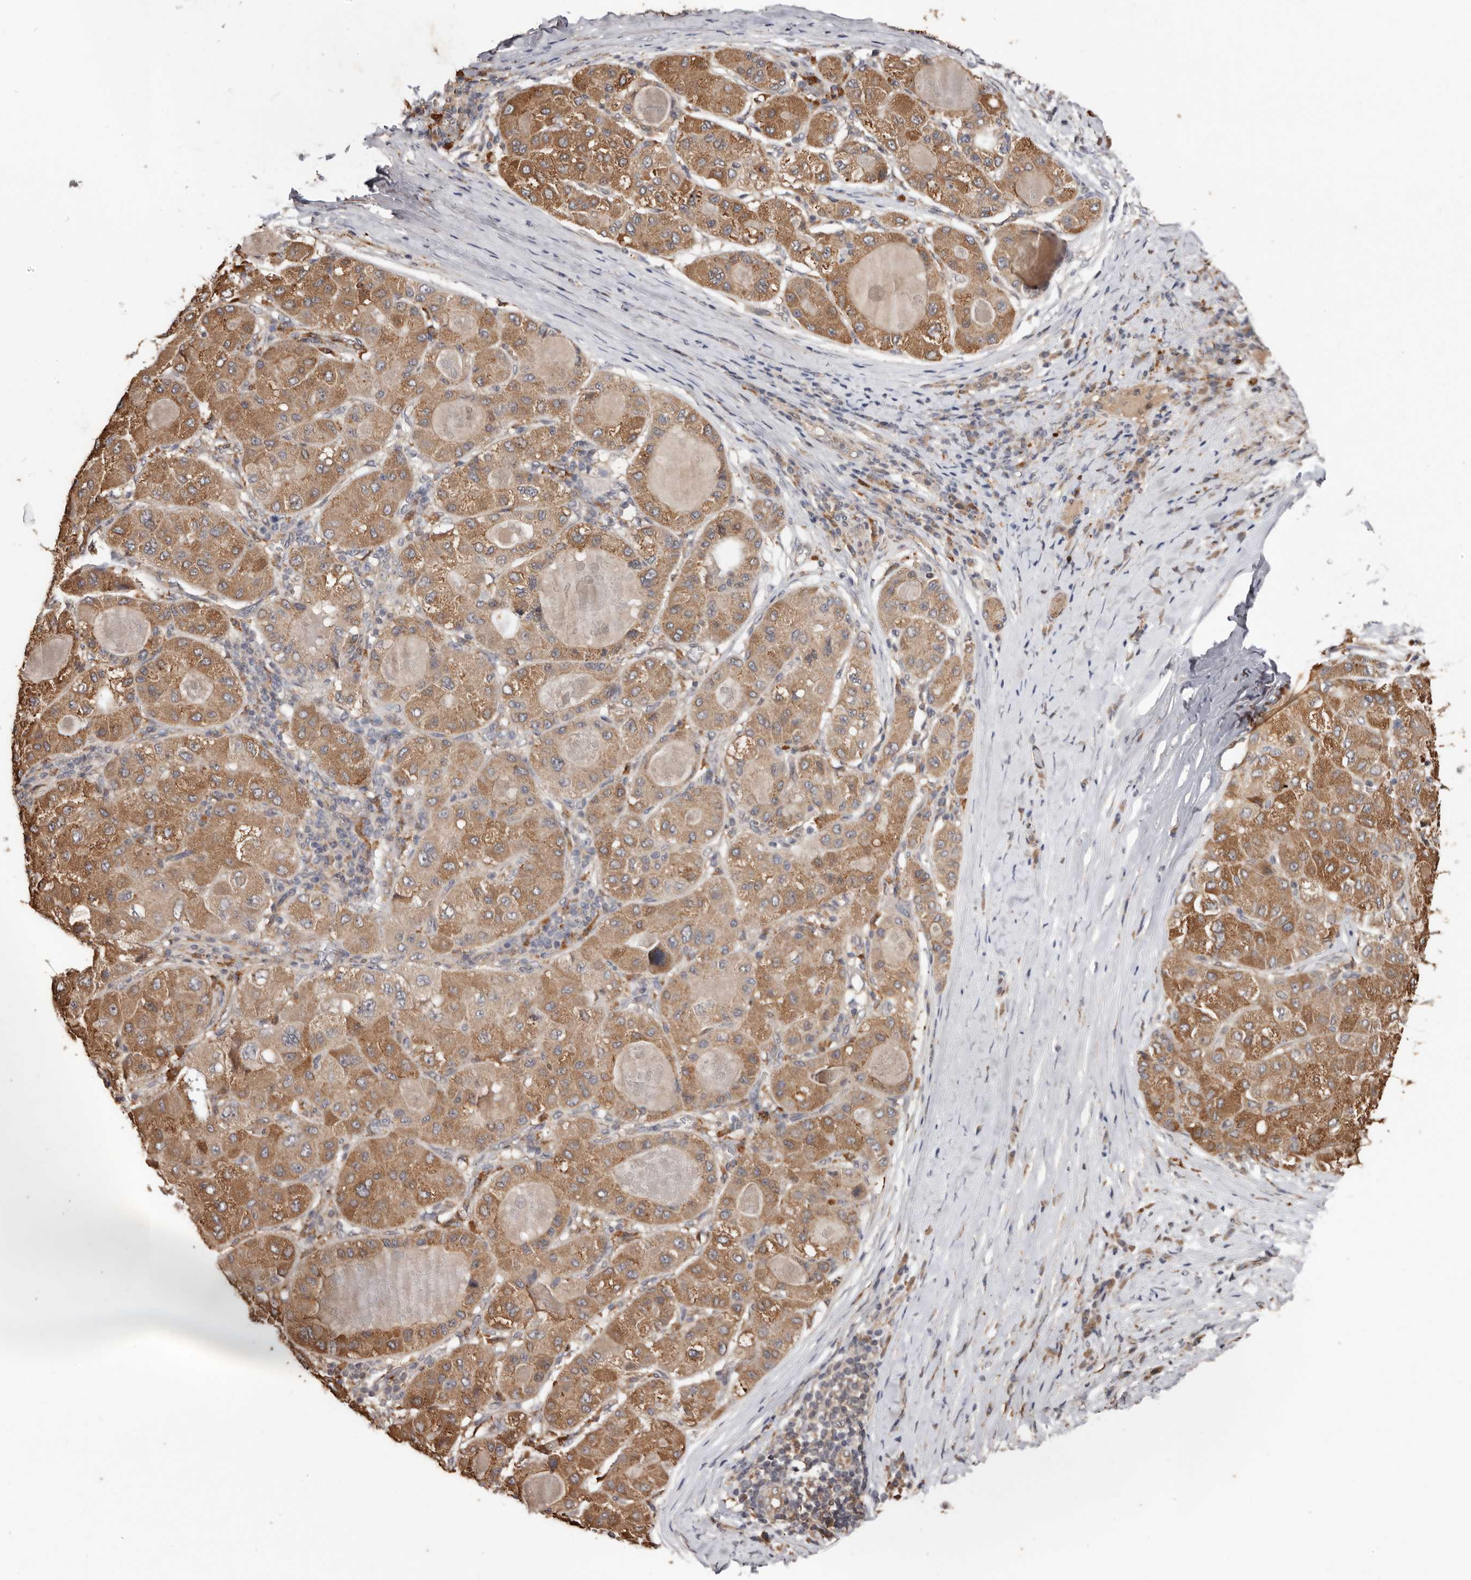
{"staining": {"intensity": "moderate", "quantity": ">75%", "location": "cytoplasmic/membranous"}, "tissue": "liver cancer", "cell_type": "Tumor cells", "image_type": "cancer", "snomed": [{"axis": "morphology", "description": "Carcinoma, Hepatocellular, NOS"}, {"axis": "topography", "description": "Liver"}], "caption": "Tumor cells exhibit moderate cytoplasmic/membranous staining in approximately >75% of cells in liver hepatocellular carcinoma.", "gene": "RSPO2", "patient": {"sex": "male", "age": 80}}